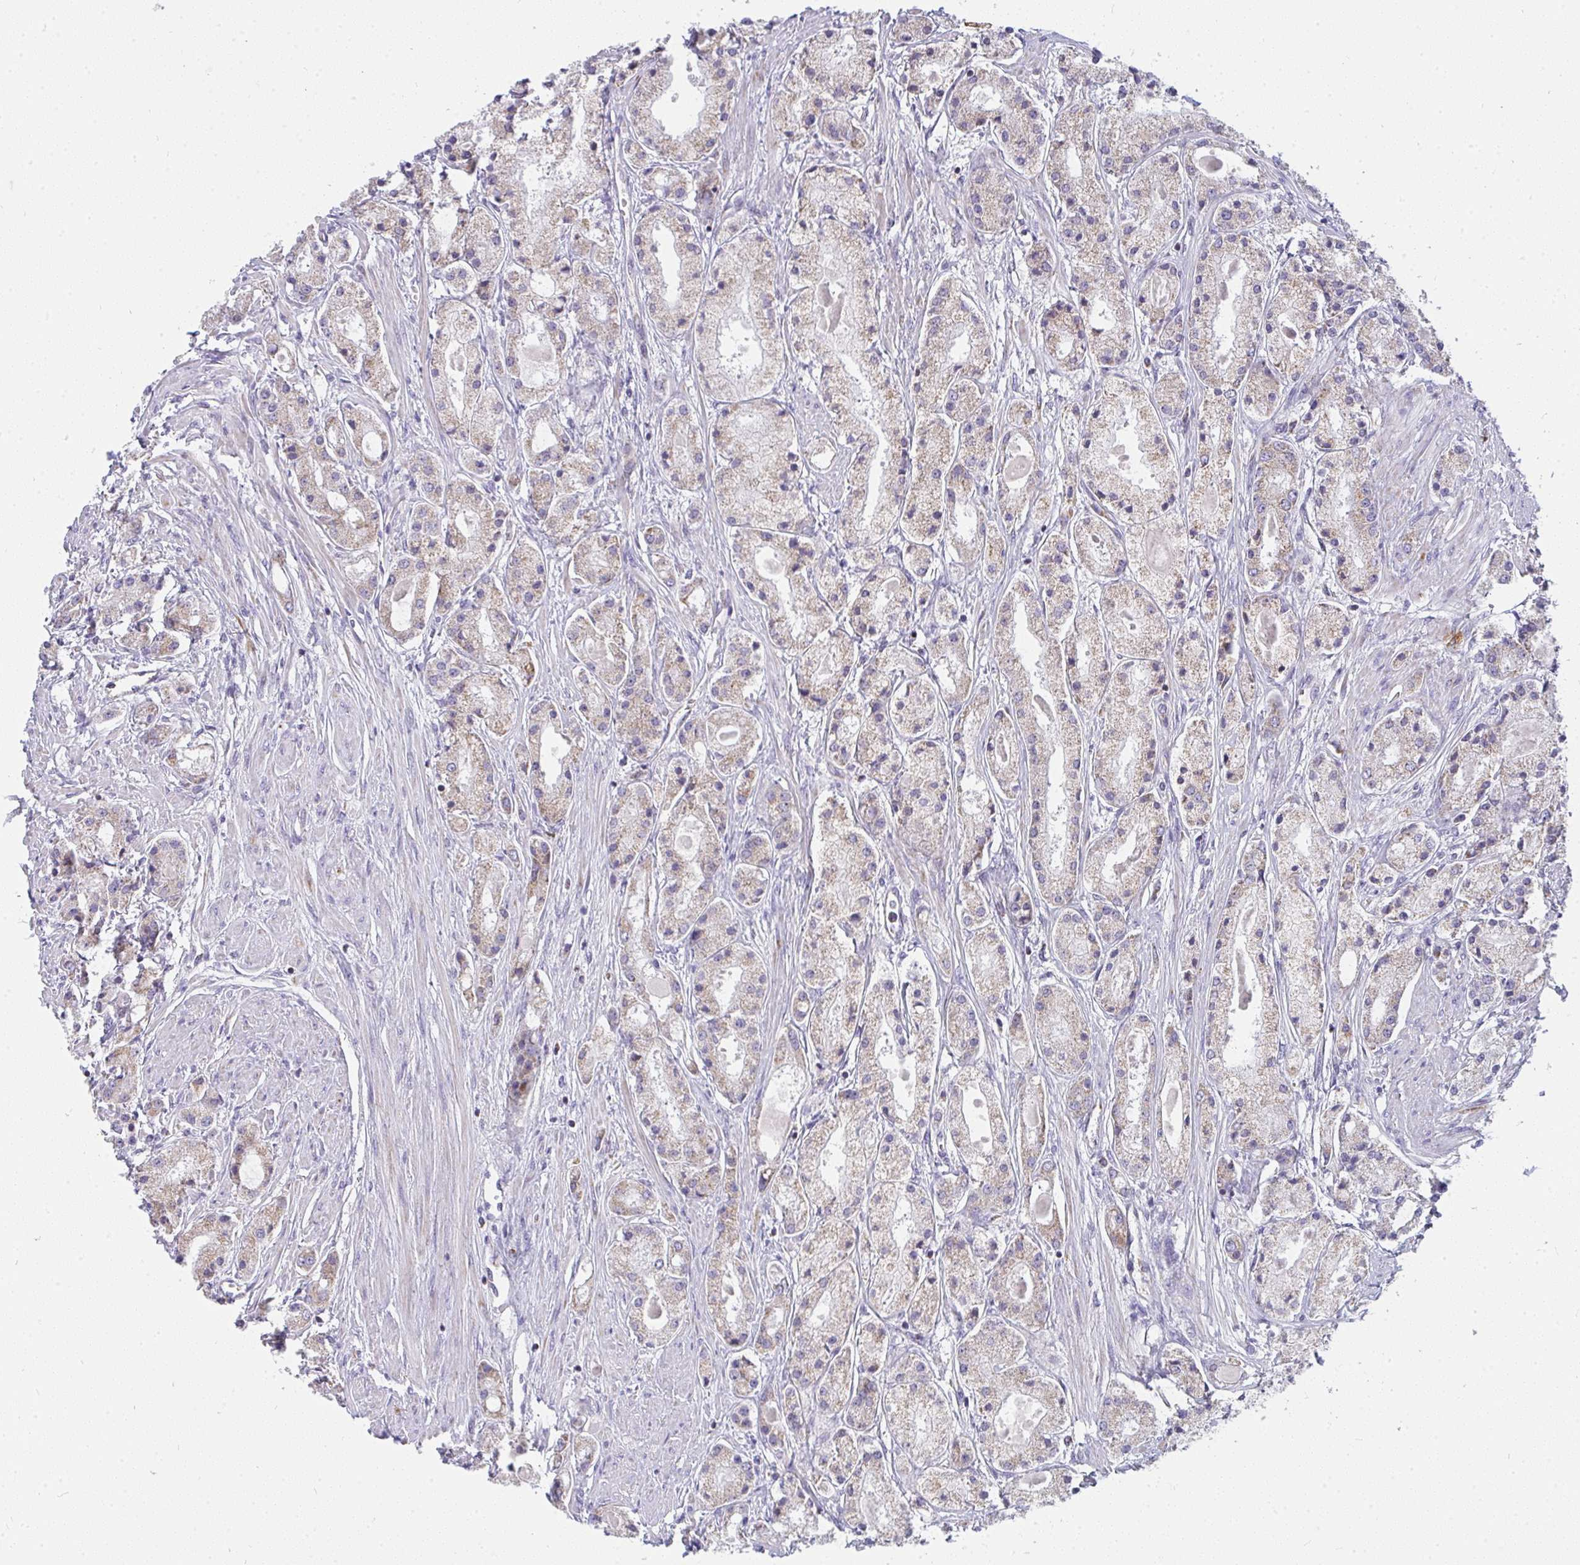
{"staining": {"intensity": "weak", "quantity": "<25%", "location": "cytoplasmic/membranous"}, "tissue": "prostate cancer", "cell_type": "Tumor cells", "image_type": "cancer", "snomed": [{"axis": "morphology", "description": "Adenocarcinoma, High grade"}, {"axis": "topography", "description": "Prostate"}], "caption": "Tumor cells are negative for protein expression in human high-grade adenocarcinoma (prostate).", "gene": "FAHD1", "patient": {"sex": "male", "age": 67}}